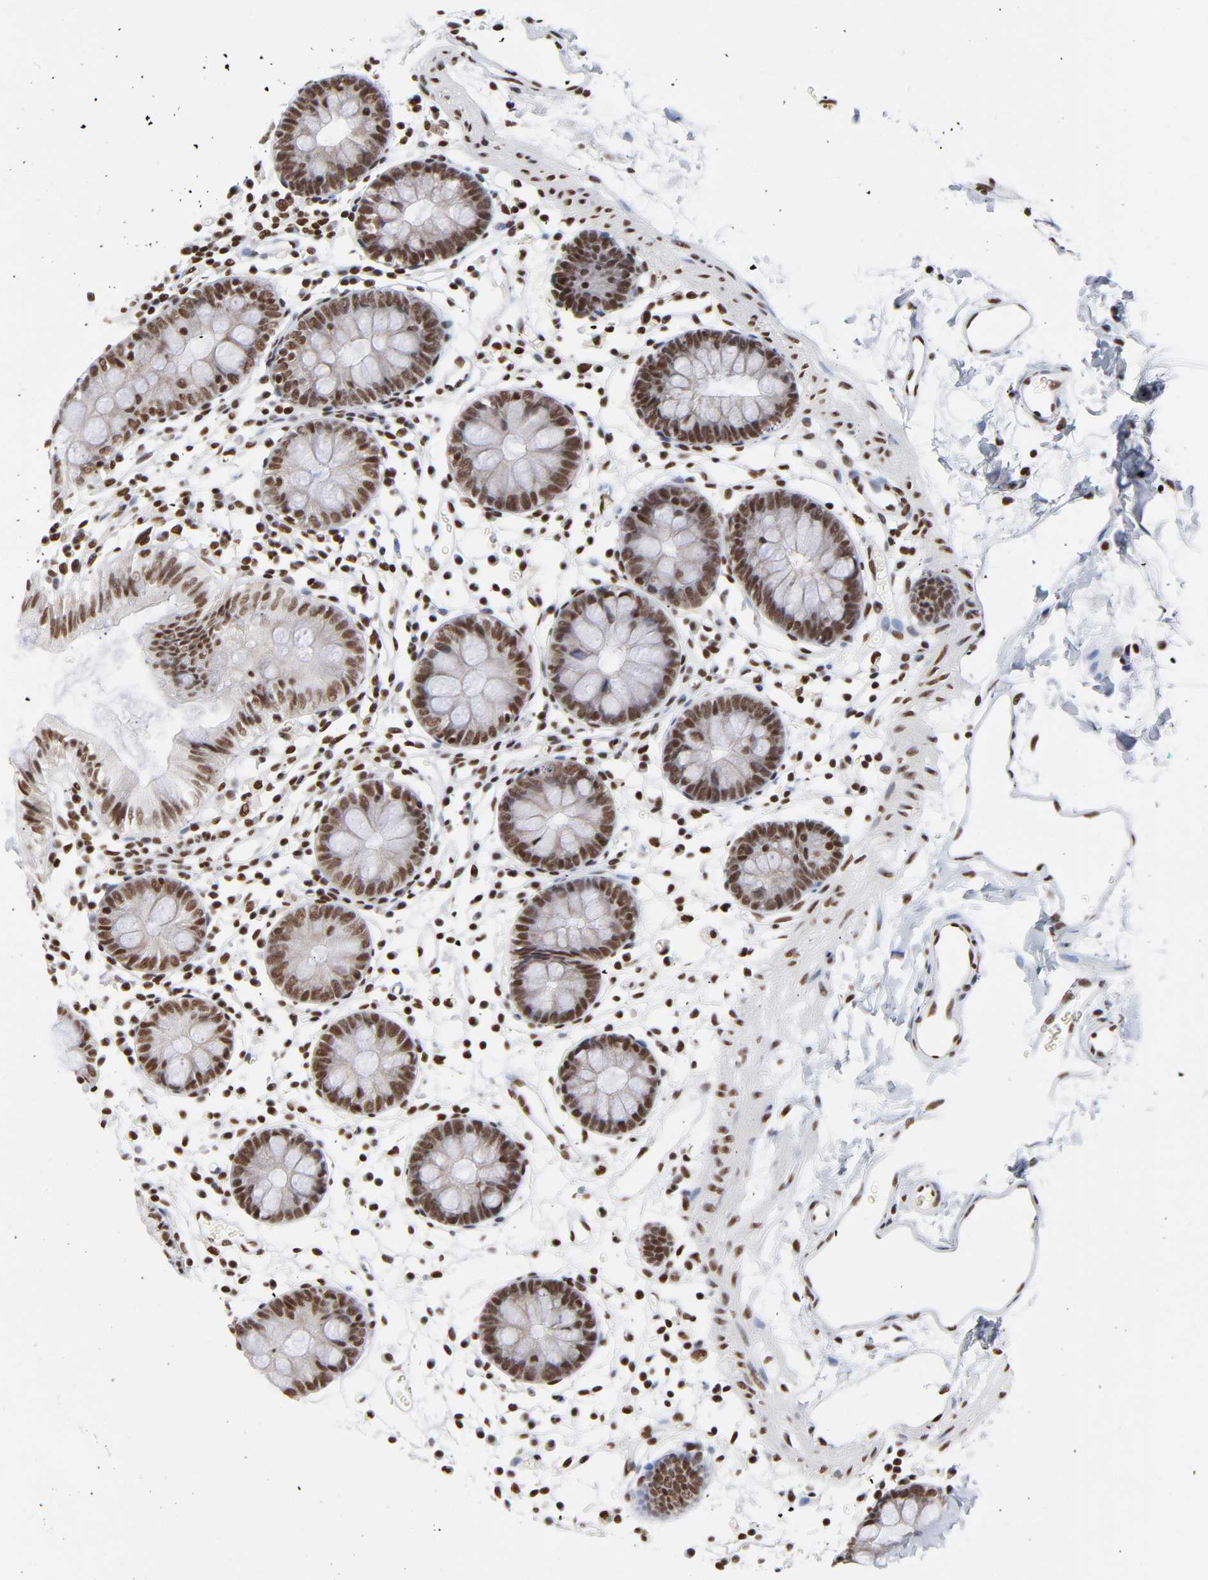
{"staining": {"intensity": "strong", "quantity": ">75%", "location": "nuclear"}, "tissue": "colon", "cell_type": "Endothelial cells", "image_type": "normal", "snomed": [{"axis": "morphology", "description": "Normal tissue, NOS"}, {"axis": "topography", "description": "Colon"}], "caption": "Immunohistochemical staining of benign colon demonstrates strong nuclear protein staining in about >75% of endothelial cells. The protein is stained brown, and the nuclei are stained in blue (DAB IHC with brightfield microscopy, high magnification).", "gene": "CREB1", "patient": {"sex": "male", "age": 14}}